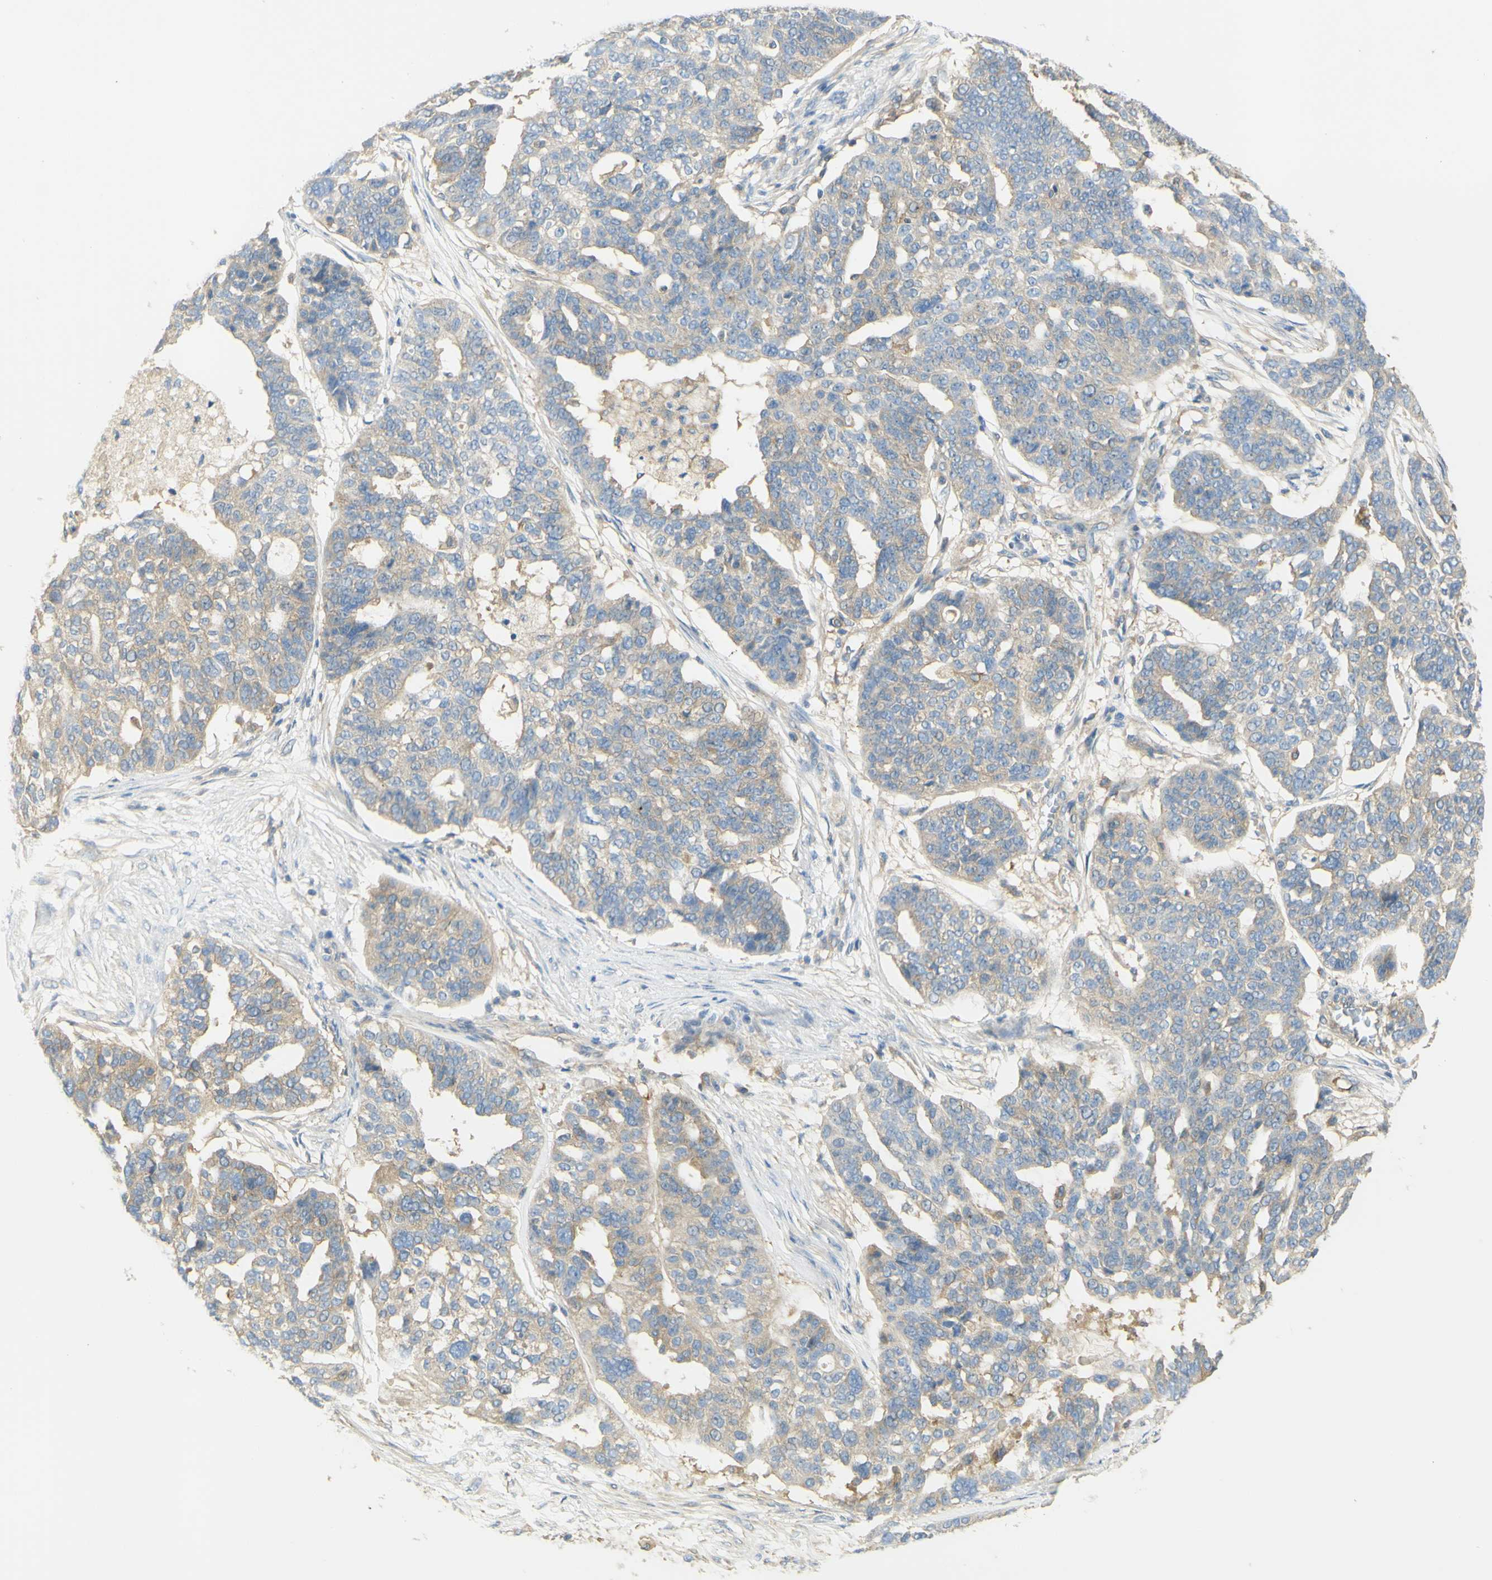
{"staining": {"intensity": "weak", "quantity": ">75%", "location": "cytoplasmic/membranous"}, "tissue": "ovarian cancer", "cell_type": "Tumor cells", "image_type": "cancer", "snomed": [{"axis": "morphology", "description": "Cystadenocarcinoma, serous, NOS"}, {"axis": "topography", "description": "Ovary"}], "caption": "A brown stain labels weak cytoplasmic/membranous staining of a protein in human ovarian cancer tumor cells. The staining was performed using DAB, with brown indicating positive protein expression. Nuclei are stained blue with hematoxylin.", "gene": "IKBKG", "patient": {"sex": "female", "age": 59}}